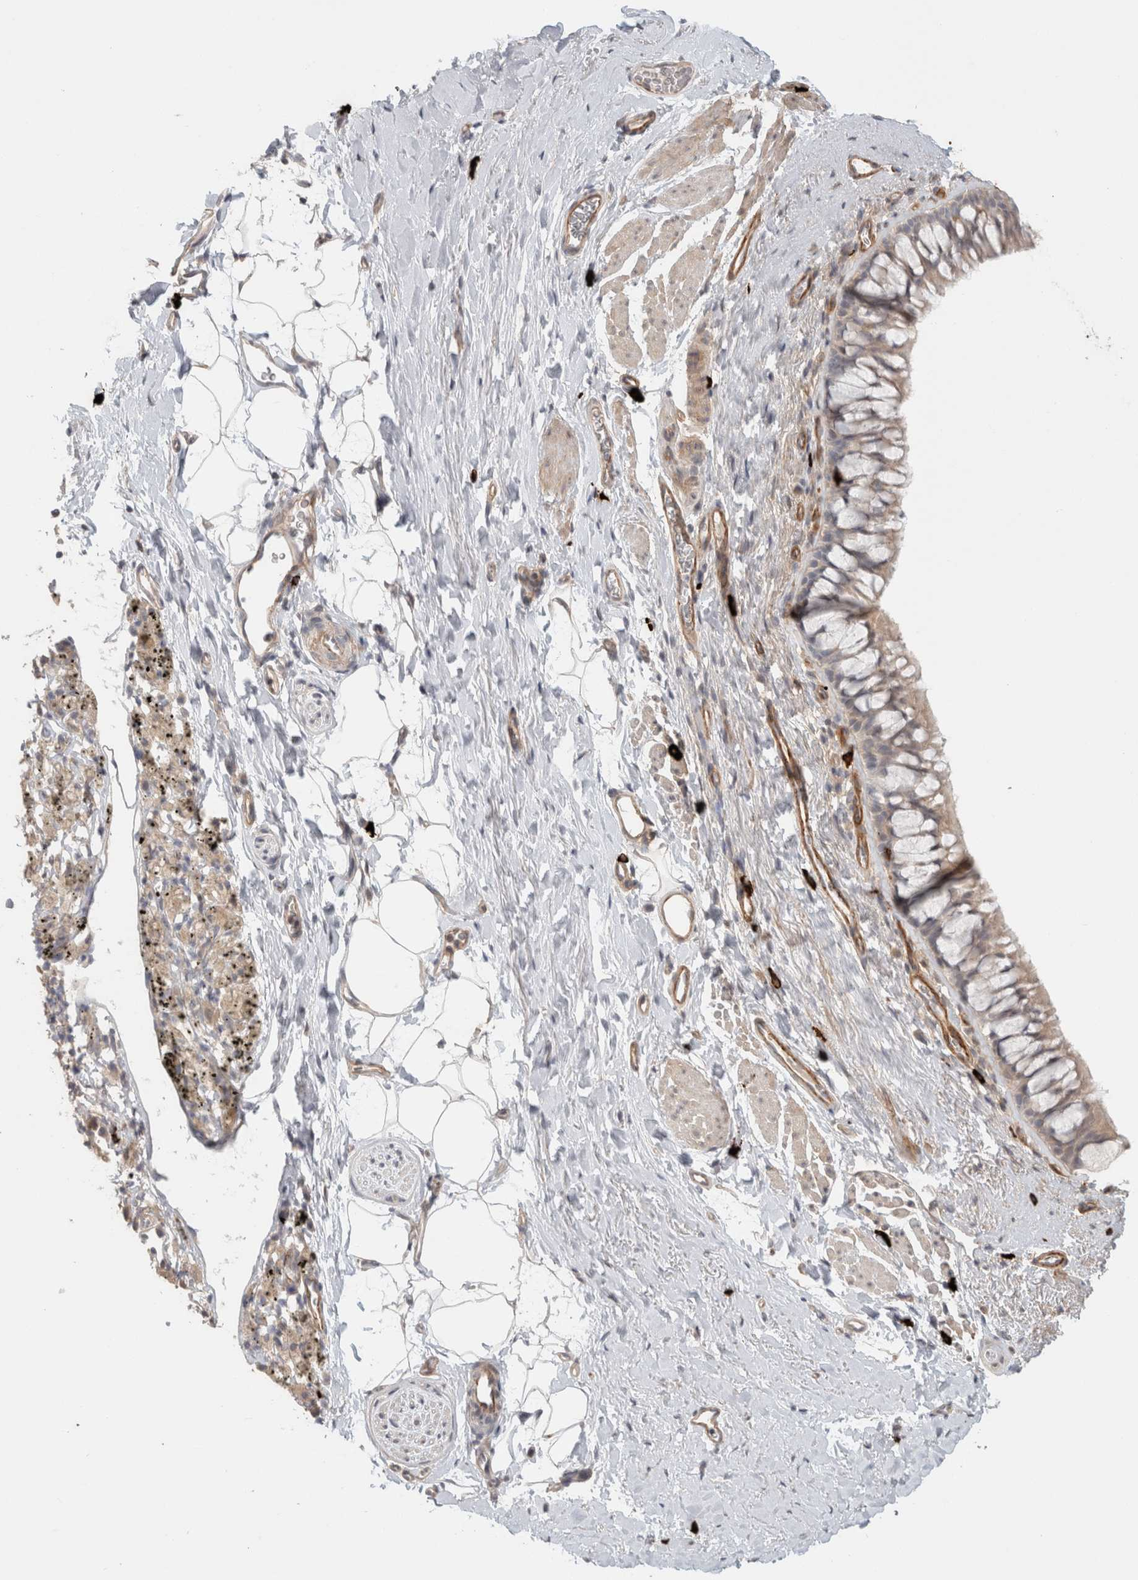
{"staining": {"intensity": "weak", "quantity": ">75%", "location": "cytoplasmic/membranous"}, "tissue": "bronchus", "cell_type": "Respiratory epithelial cells", "image_type": "normal", "snomed": [{"axis": "morphology", "description": "Normal tissue, NOS"}, {"axis": "topography", "description": "Cartilage tissue"}, {"axis": "topography", "description": "Bronchus"}], "caption": "Immunohistochemistry (IHC) of normal bronchus demonstrates low levels of weak cytoplasmic/membranous staining in about >75% of respiratory epithelial cells.", "gene": "HSPG2", "patient": {"sex": "female", "age": 53}}